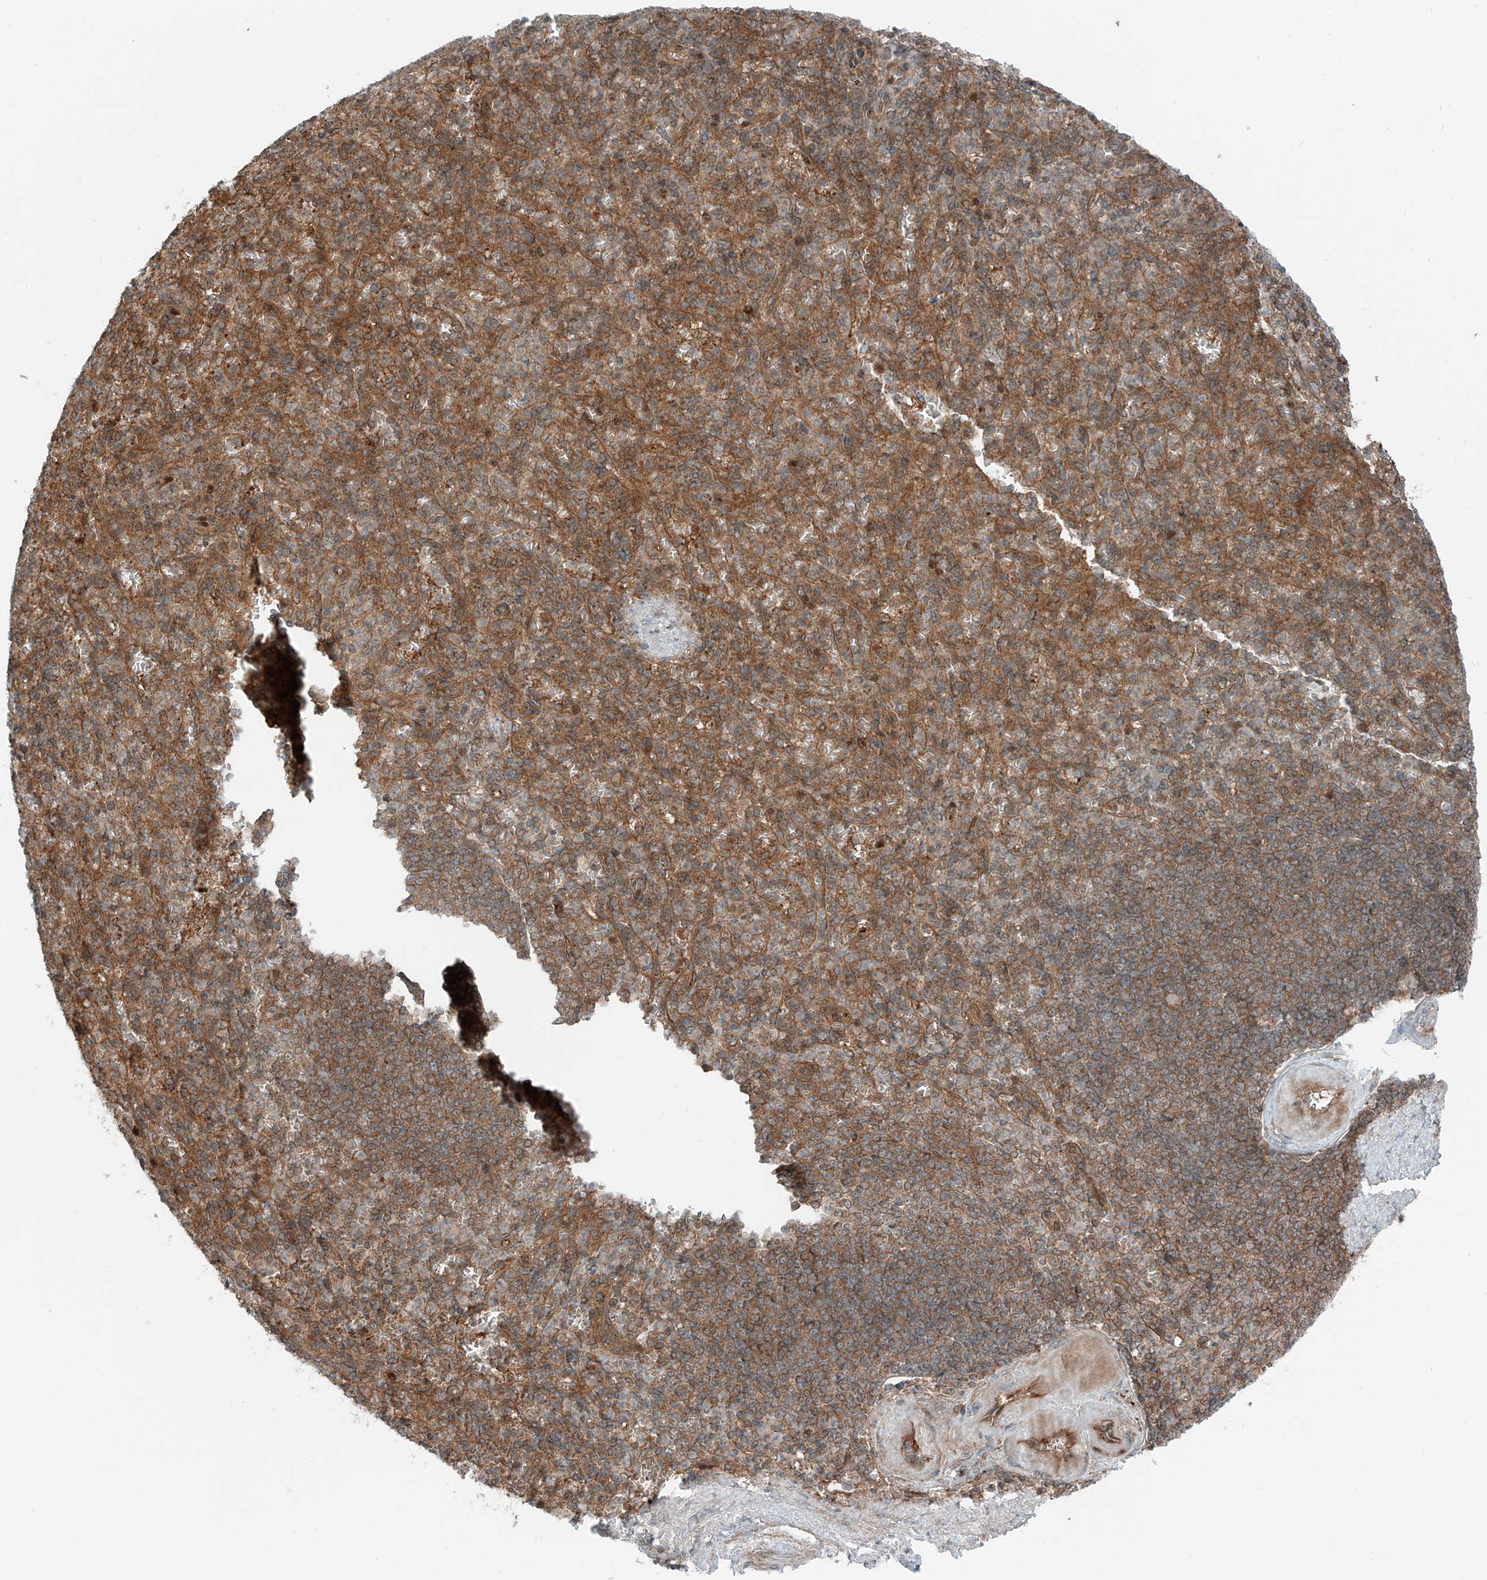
{"staining": {"intensity": "moderate", "quantity": "25%-75%", "location": "cytoplasmic/membranous"}, "tissue": "spleen", "cell_type": "Cells in red pulp", "image_type": "normal", "snomed": [{"axis": "morphology", "description": "Normal tissue, NOS"}, {"axis": "topography", "description": "Spleen"}], "caption": "A high-resolution photomicrograph shows immunohistochemistry (IHC) staining of normal spleen, which shows moderate cytoplasmic/membranous positivity in approximately 25%-75% of cells in red pulp.", "gene": "USP48", "patient": {"sex": "female", "age": 74}}